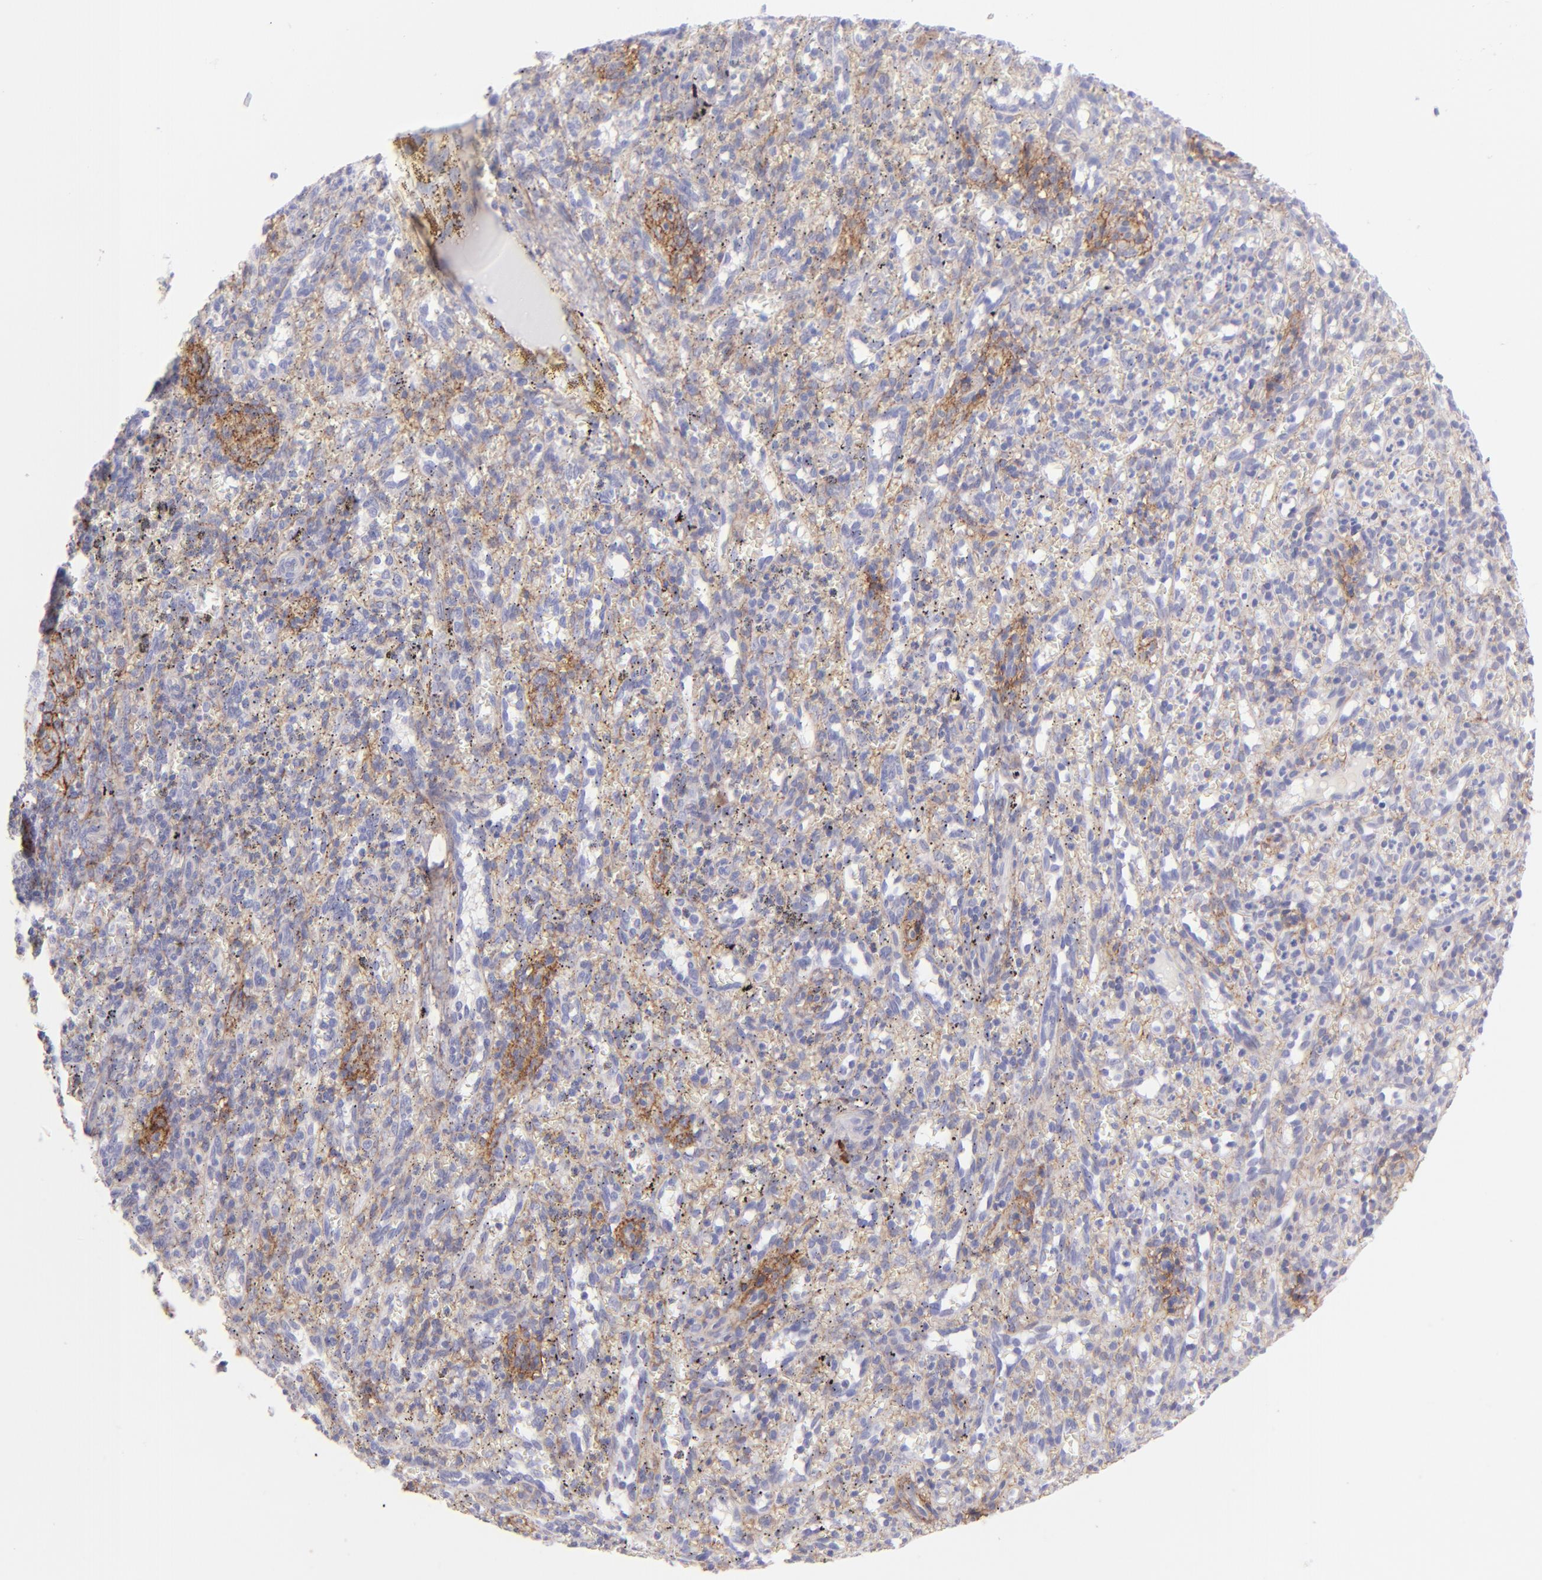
{"staining": {"intensity": "weak", "quantity": "25%-75%", "location": "cytoplasmic/membranous"}, "tissue": "spleen", "cell_type": "Cells in red pulp", "image_type": "normal", "snomed": [{"axis": "morphology", "description": "Normal tissue, NOS"}, {"axis": "topography", "description": "Spleen"}], "caption": "Cells in red pulp display low levels of weak cytoplasmic/membranous expression in approximately 25%-75% of cells in unremarkable human spleen.", "gene": "CD81", "patient": {"sex": "female", "age": 10}}